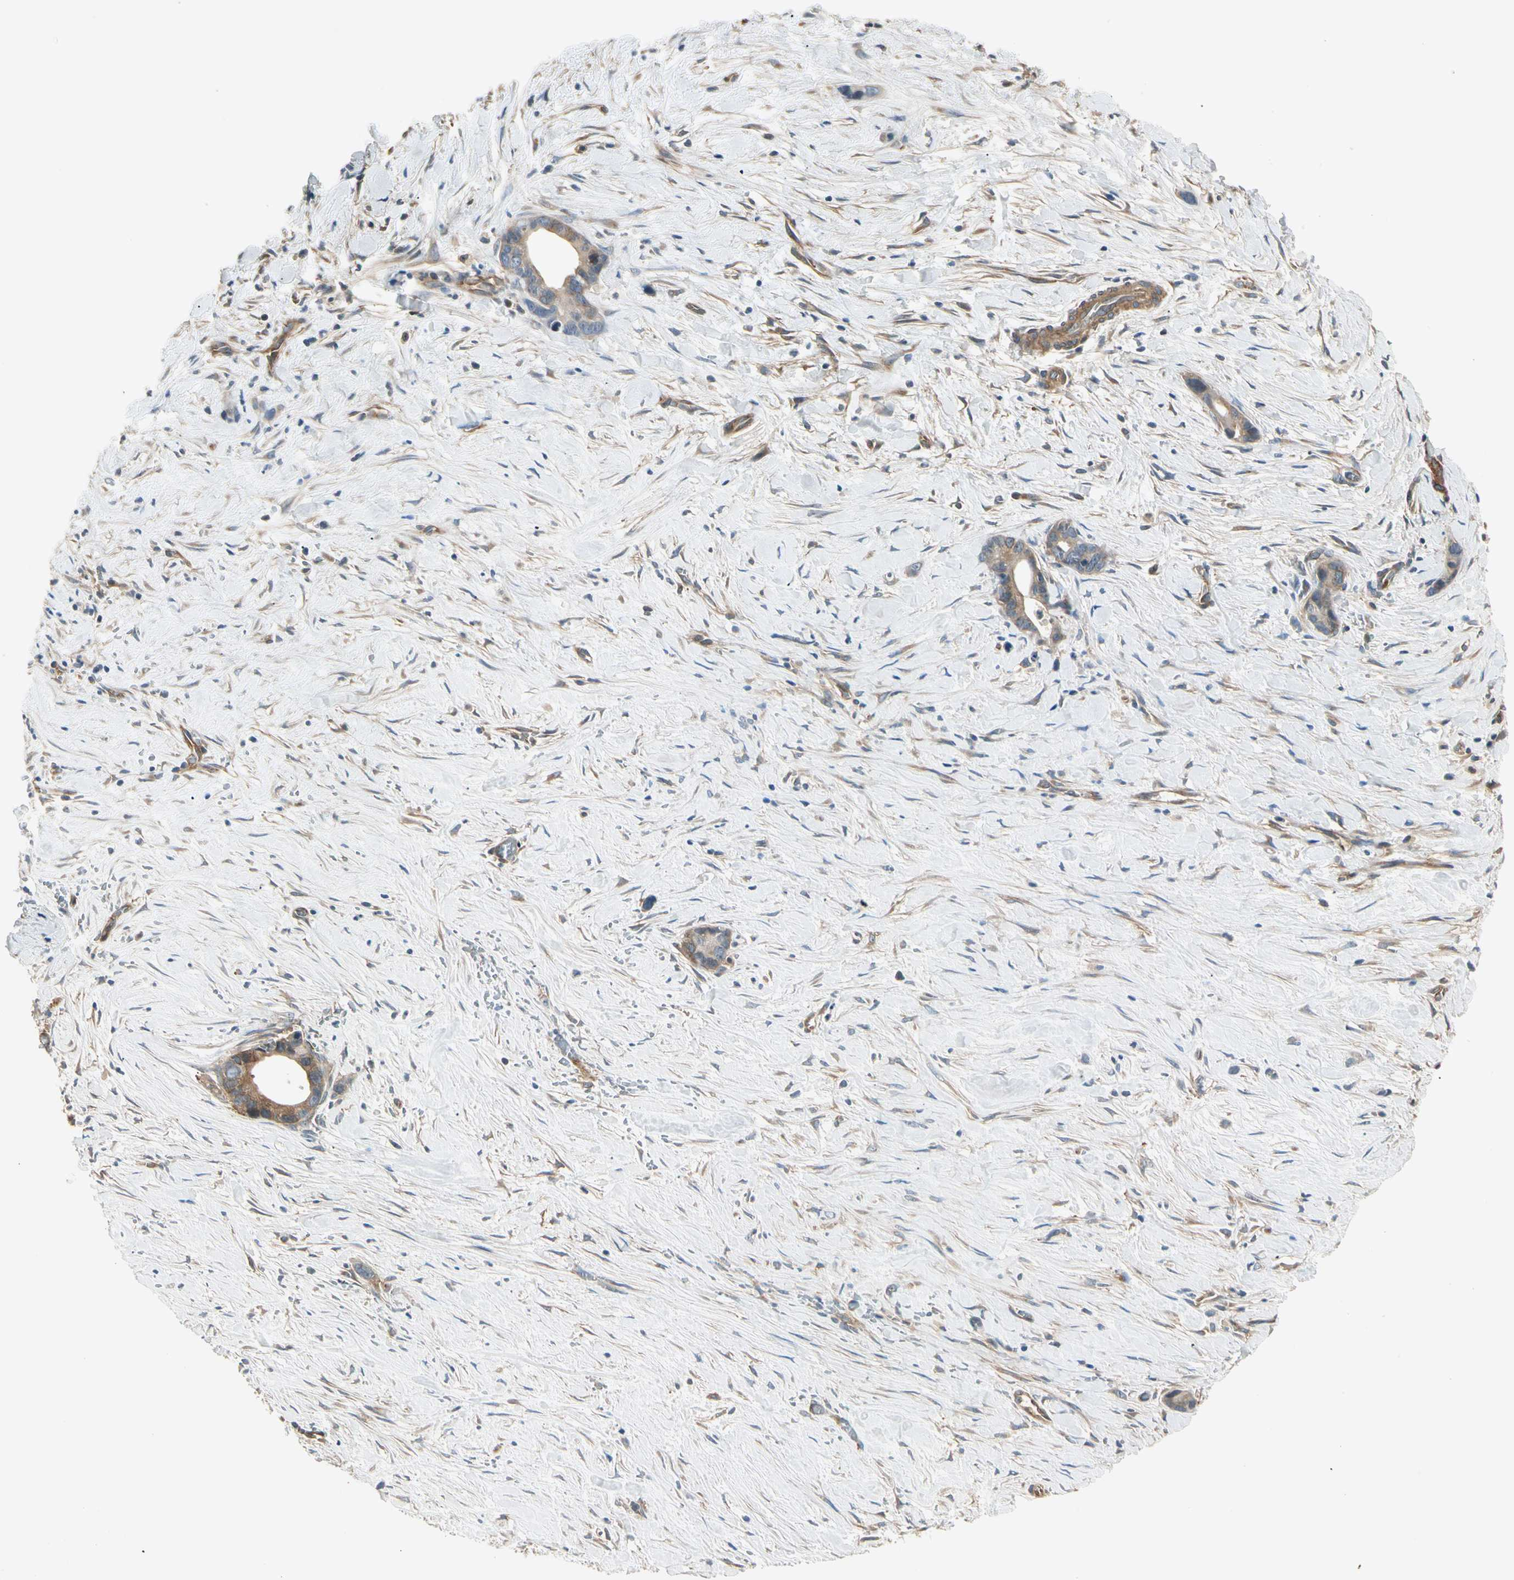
{"staining": {"intensity": "moderate", "quantity": ">75%", "location": "cytoplasmic/membranous"}, "tissue": "liver cancer", "cell_type": "Tumor cells", "image_type": "cancer", "snomed": [{"axis": "morphology", "description": "Cholangiocarcinoma"}, {"axis": "topography", "description": "Liver"}], "caption": "The micrograph exhibits staining of liver cancer, revealing moderate cytoplasmic/membranous protein positivity (brown color) within tumor cells.", "gene": "ROCK2", "patient": {"sex": "female", "age": 55}}